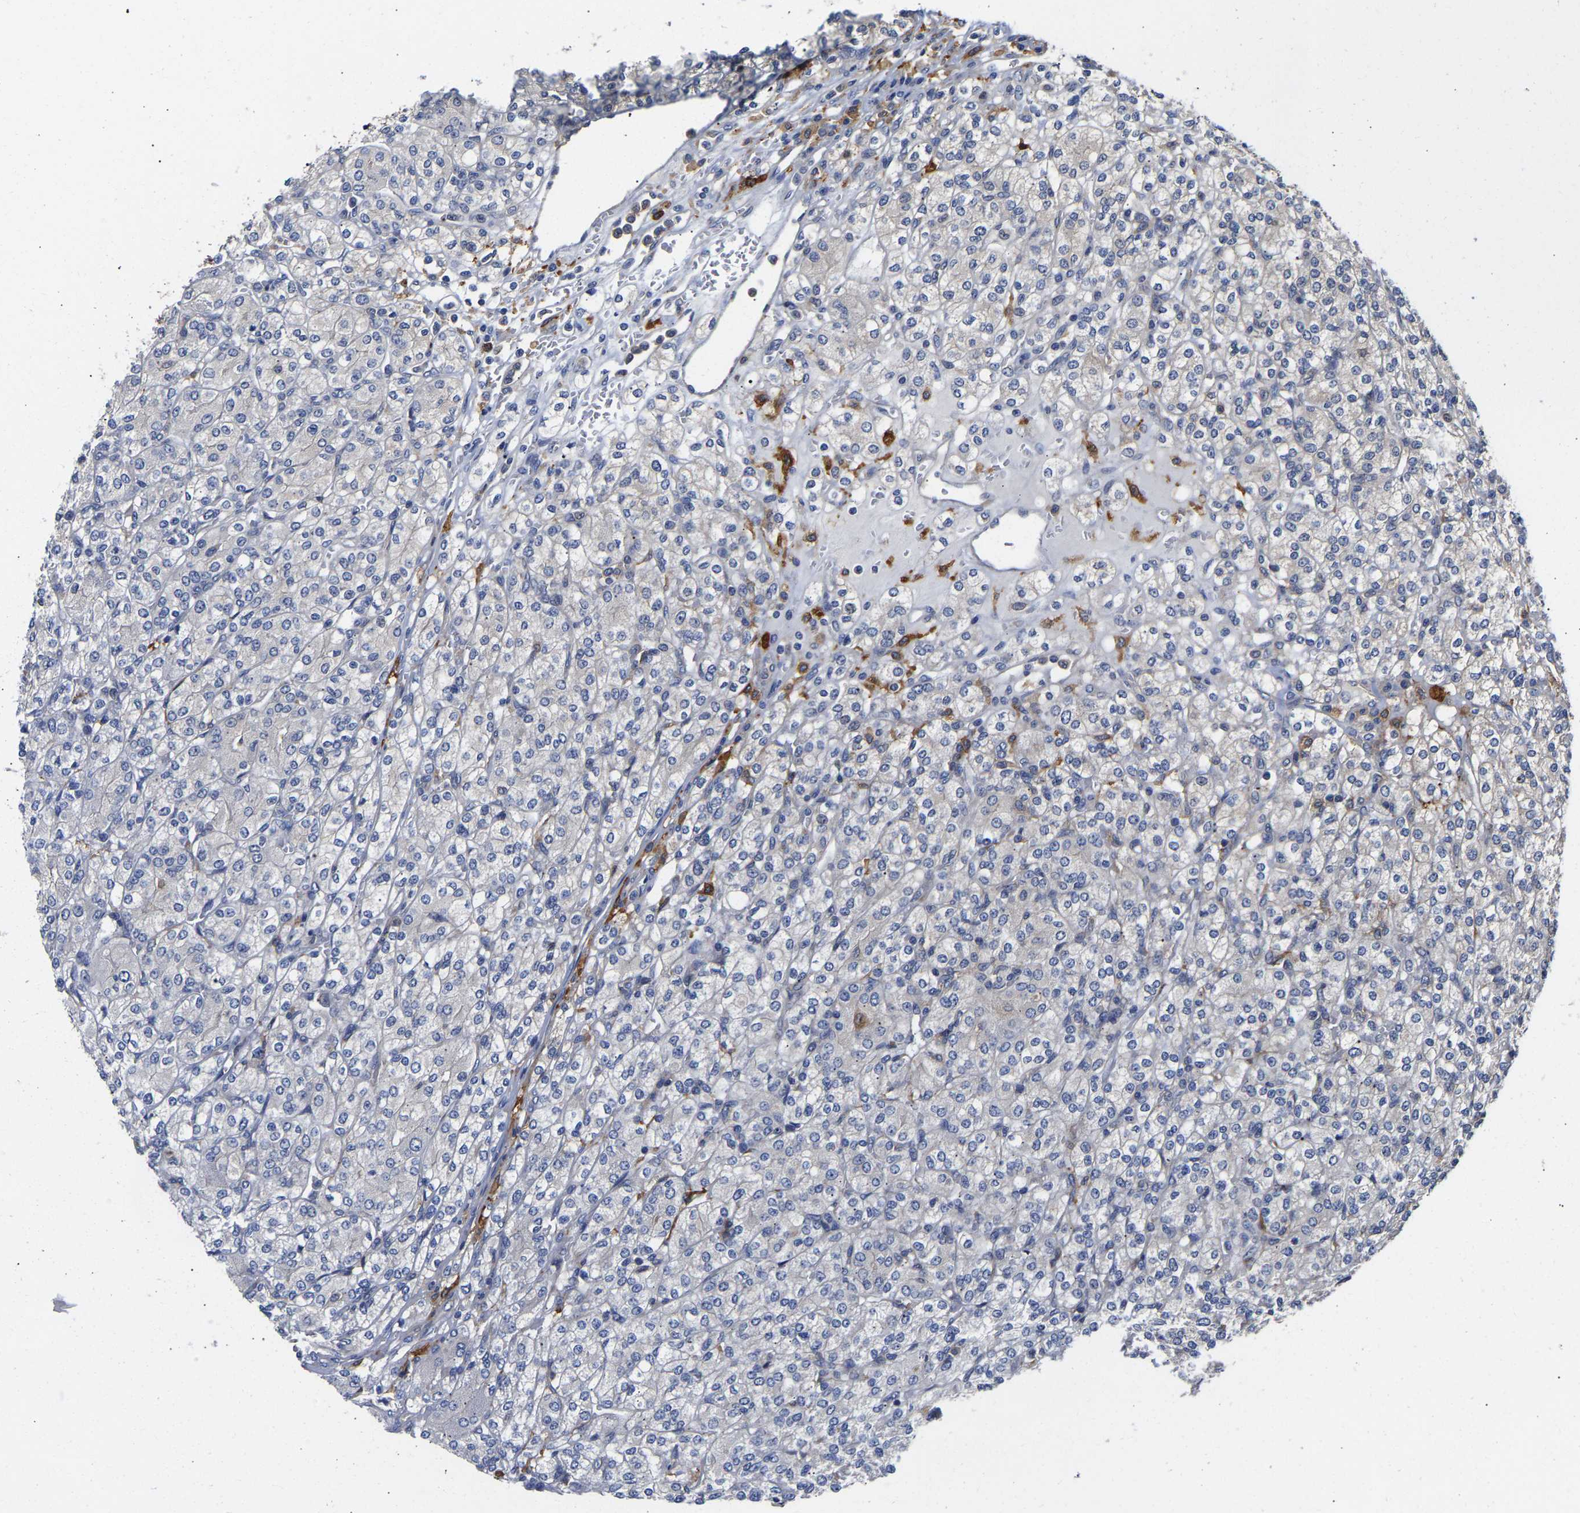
{"staining": {"intensity": "negative", "quantity": "none", "location": "none"}, "tissue": "renal cancer", "cell_type": "Tumor cells", "image_type": "cancer", "snomed": [{"axis": "morphology", "description": "Adenocarcinoma, NOS"}, {"axis": "topography", "description": "Kidney"}], "caption": "There is no significant expression in tumor cells of renal cancer (adenocarcinoma).", "gene": "CCDC6", "patient": {"sex": "male", "age": 77}}